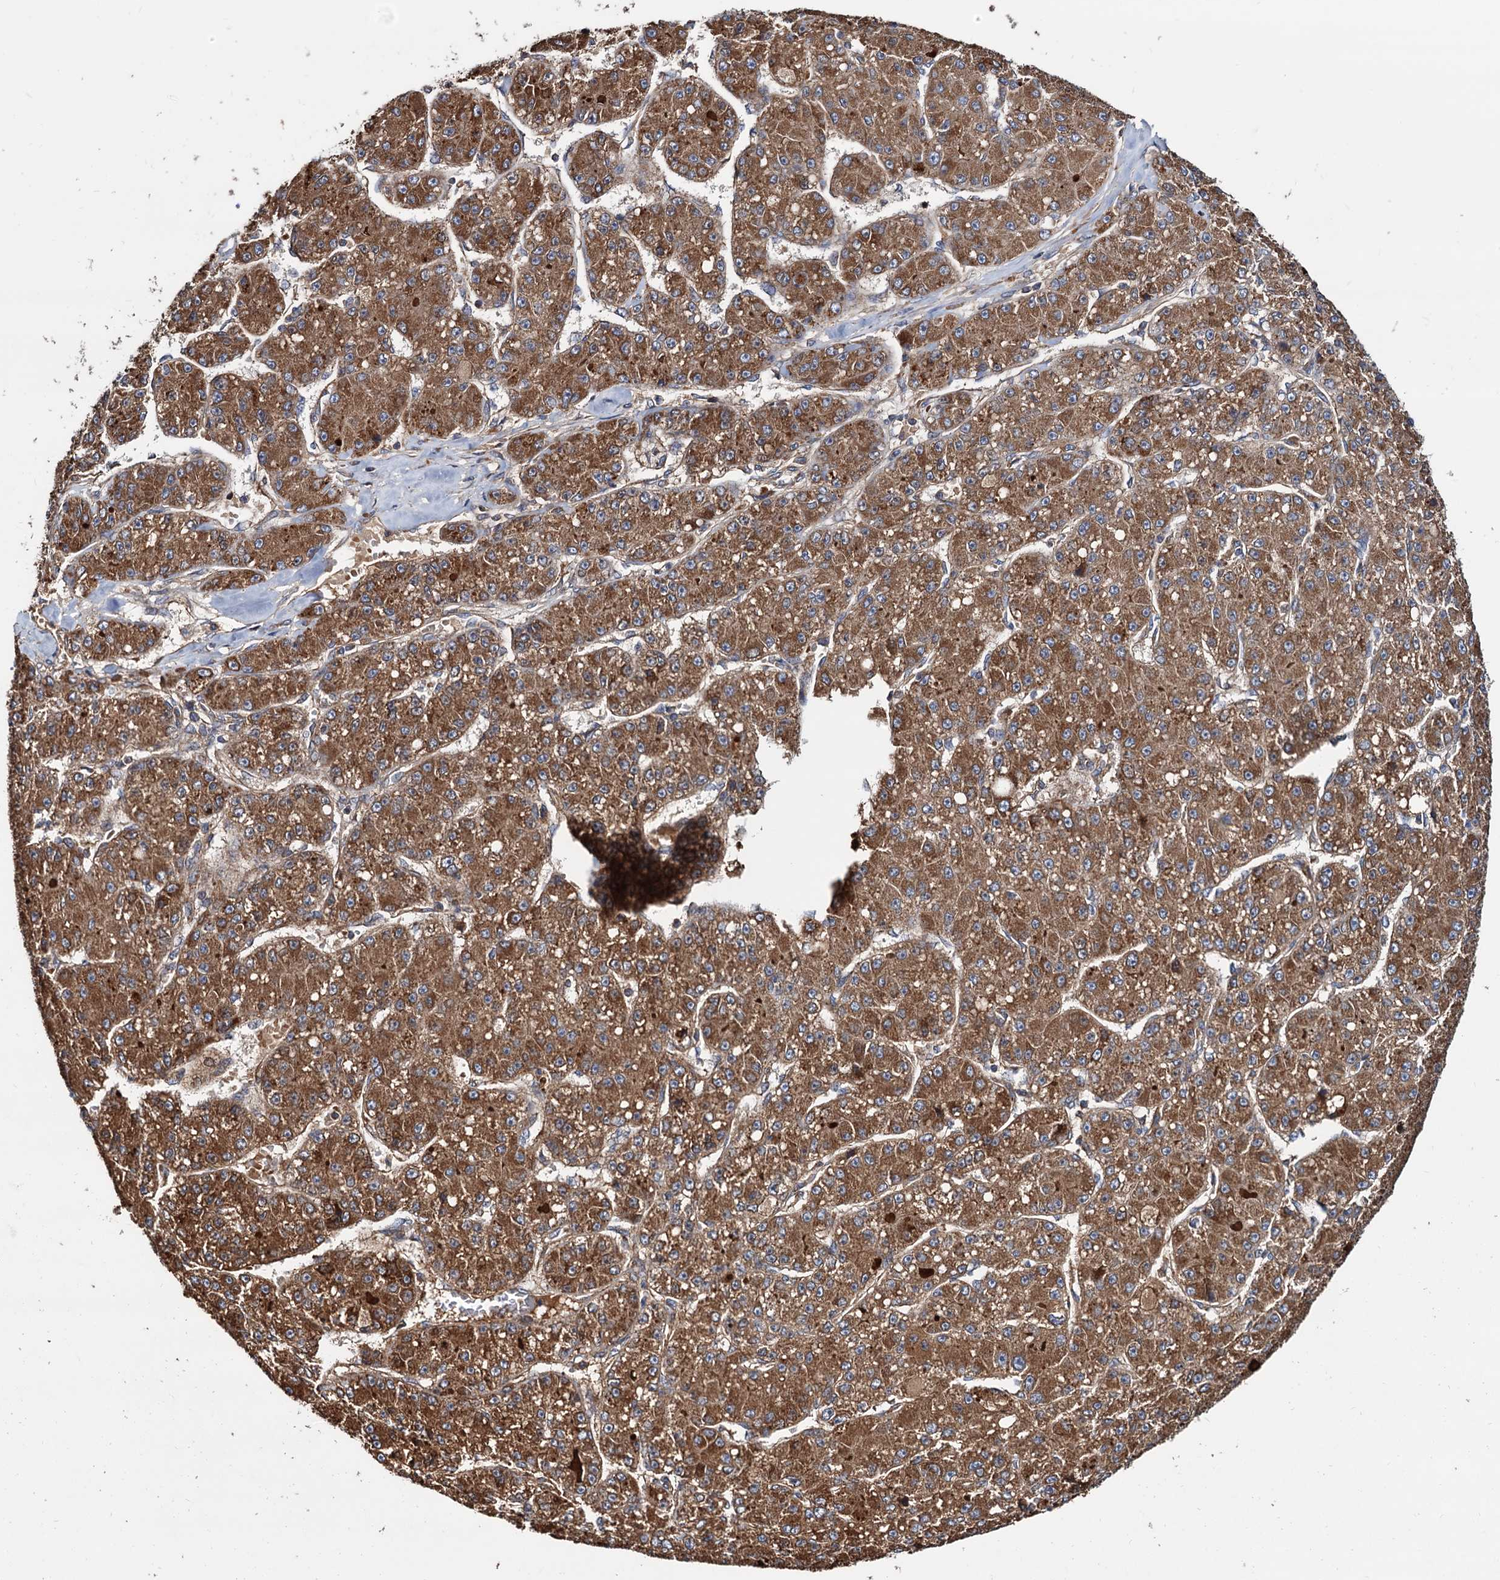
{"staining": {"intensity": "moderate", "quantity": ">75%", "location": "cytoplasmic/membranous"}, "tissue": "liver cancer", "cell_type": "Tumor cells", "image_type": "cancer", "snomed": [{"axis": "morphology", "description": "Carcinoma, Hepatocellular, NOS"}, {"axis": "topography", "description": "Liver"}], "caption": "Moderate cytoplasmic/membranous expression for a protein is identified in about >75% of tumor cells of liver cancer (hepatocellular carcinoma) using IHC.", "gene": "MRPL42", "patient": {"sex": "male", "age": 67}}